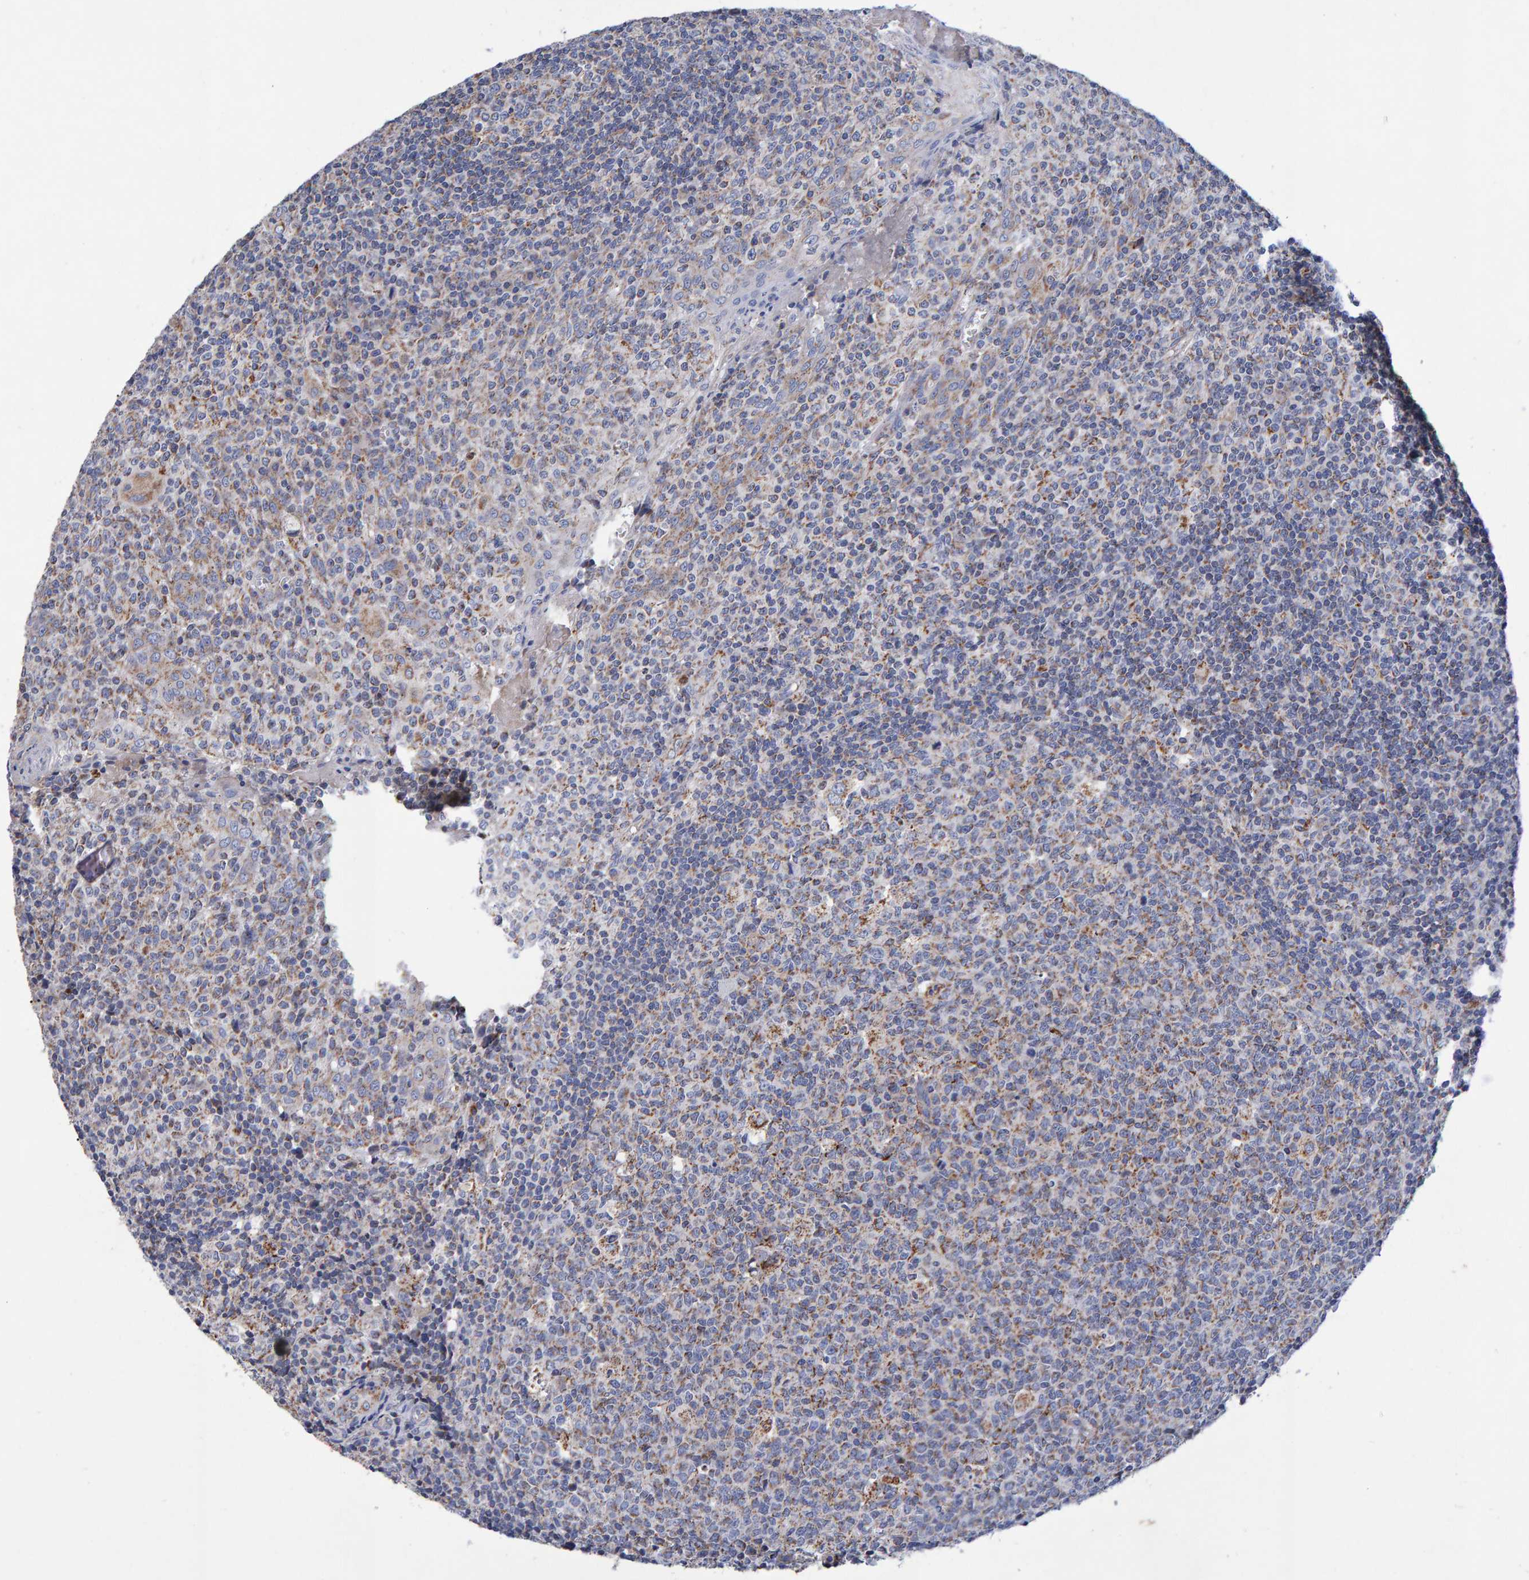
{"staining": {"intensity": "moderate", "quantity": "25%-75%", "location": "cytoplasmic/membranous"}, "tissue": "tonsil", "cell_type": "Germinal center cells", "image_type": "normal", "snomed": [{"axis": "morphology", "description": "Normal tissue, NOS"}, {"axis": "topography", "description": "Tonsil"}], "caption": "A histopathology image of human tonsil stained for a protein displays moderate cytoplasmic/membranous brown staining in germinal center cells. (DAB IHC, brown staining for protein, blue staining for nuclei).", "gene": "EFR3A", "patient": {"sex": "female", "age": 19}}